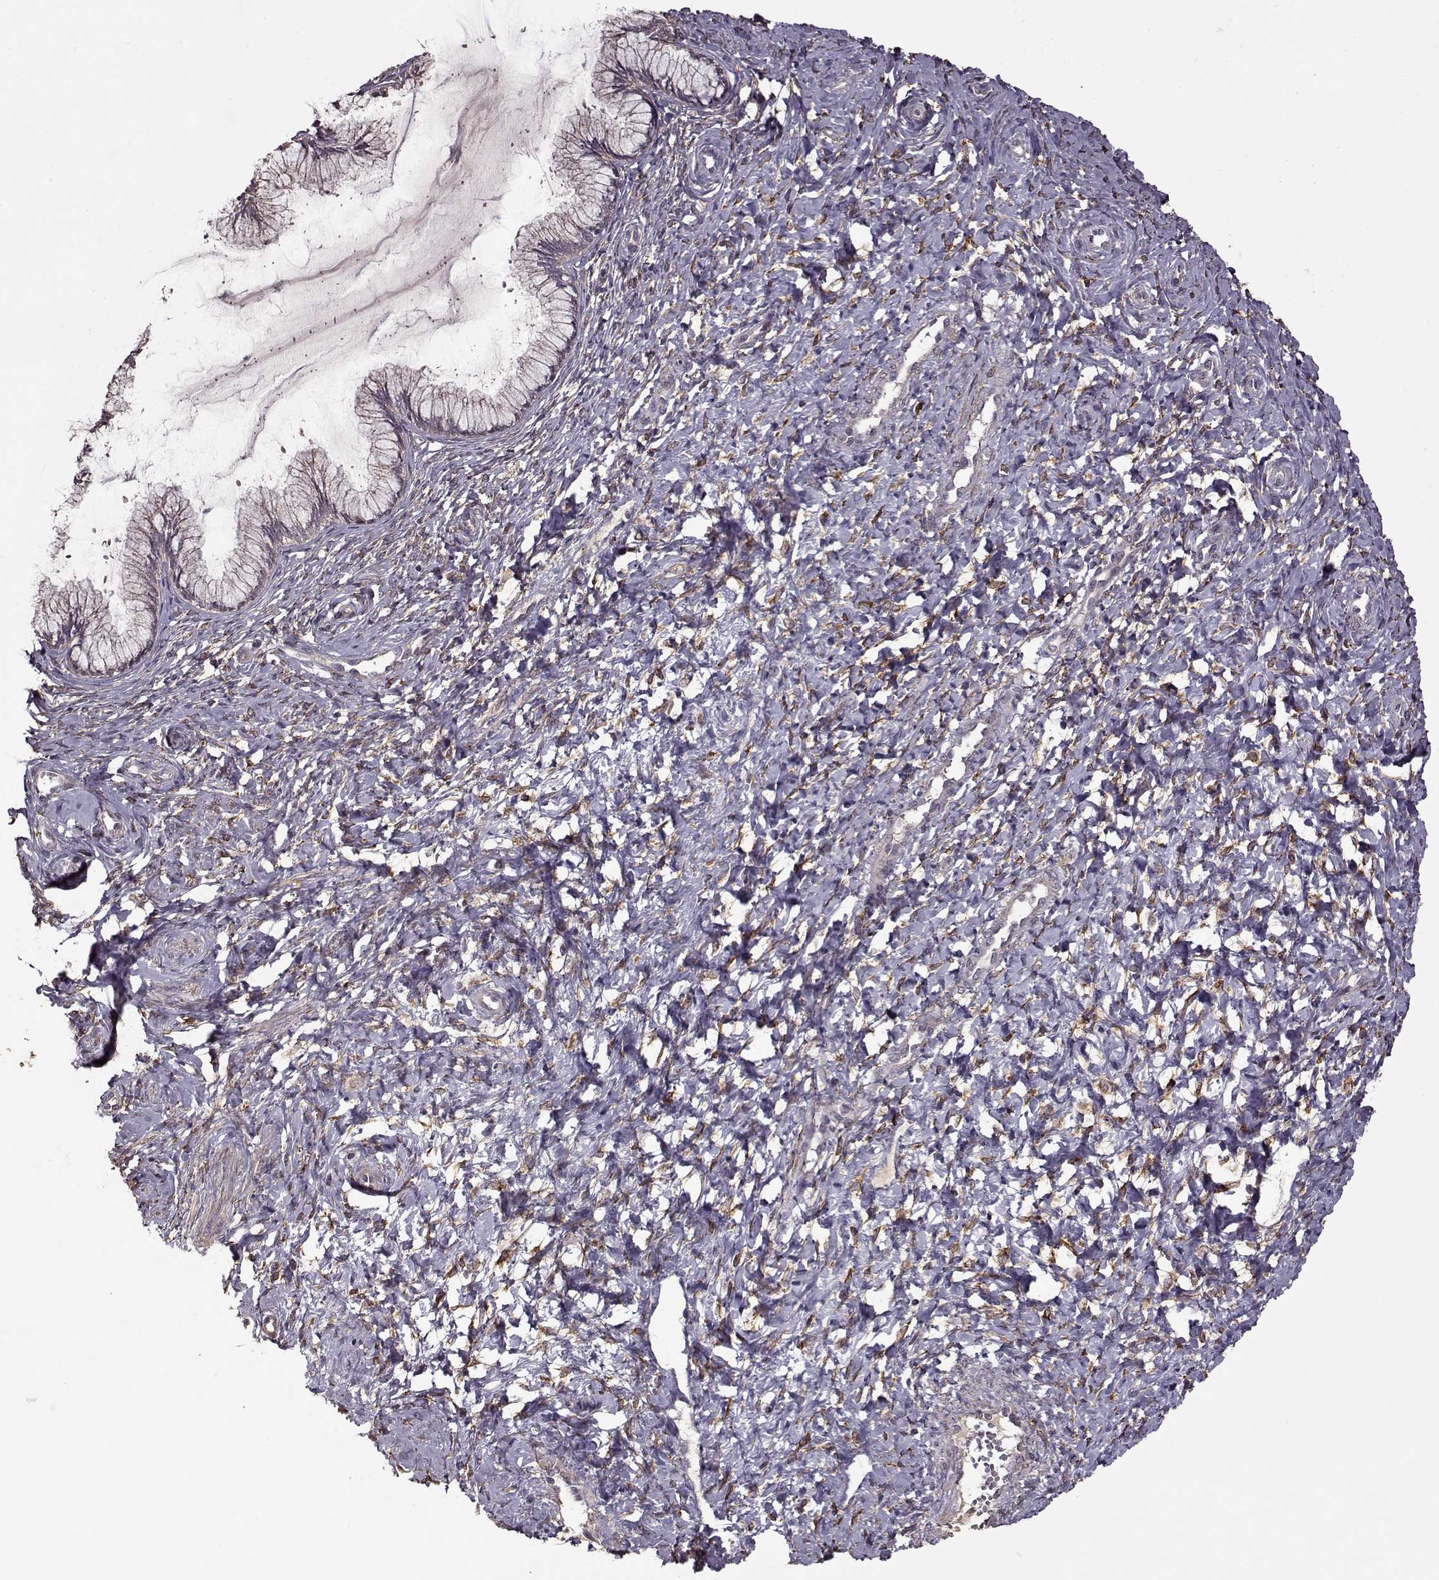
{"staining": {"intensity": "weak", "quantity": ">75%", "location": "cytoplasmic/membranous"}, "tissue": "cervix", "cell_type": "Glandular cells", "image_type": "normal", "snomed": [{"axis": "morphology", "description": "Normal tissue, NOS"}, {"axis": "topography", "description": "Cervix"}], "caption": "DAB (3,3'-diaminobenzidine) immunohistochemical staining of benign human cervix exhibits weak cytoplasmic/membranous protein staining in approximately >75% of glandular cells.", "gene": "IMMP1L", "patient": {"sex": "female", "age": 37}}